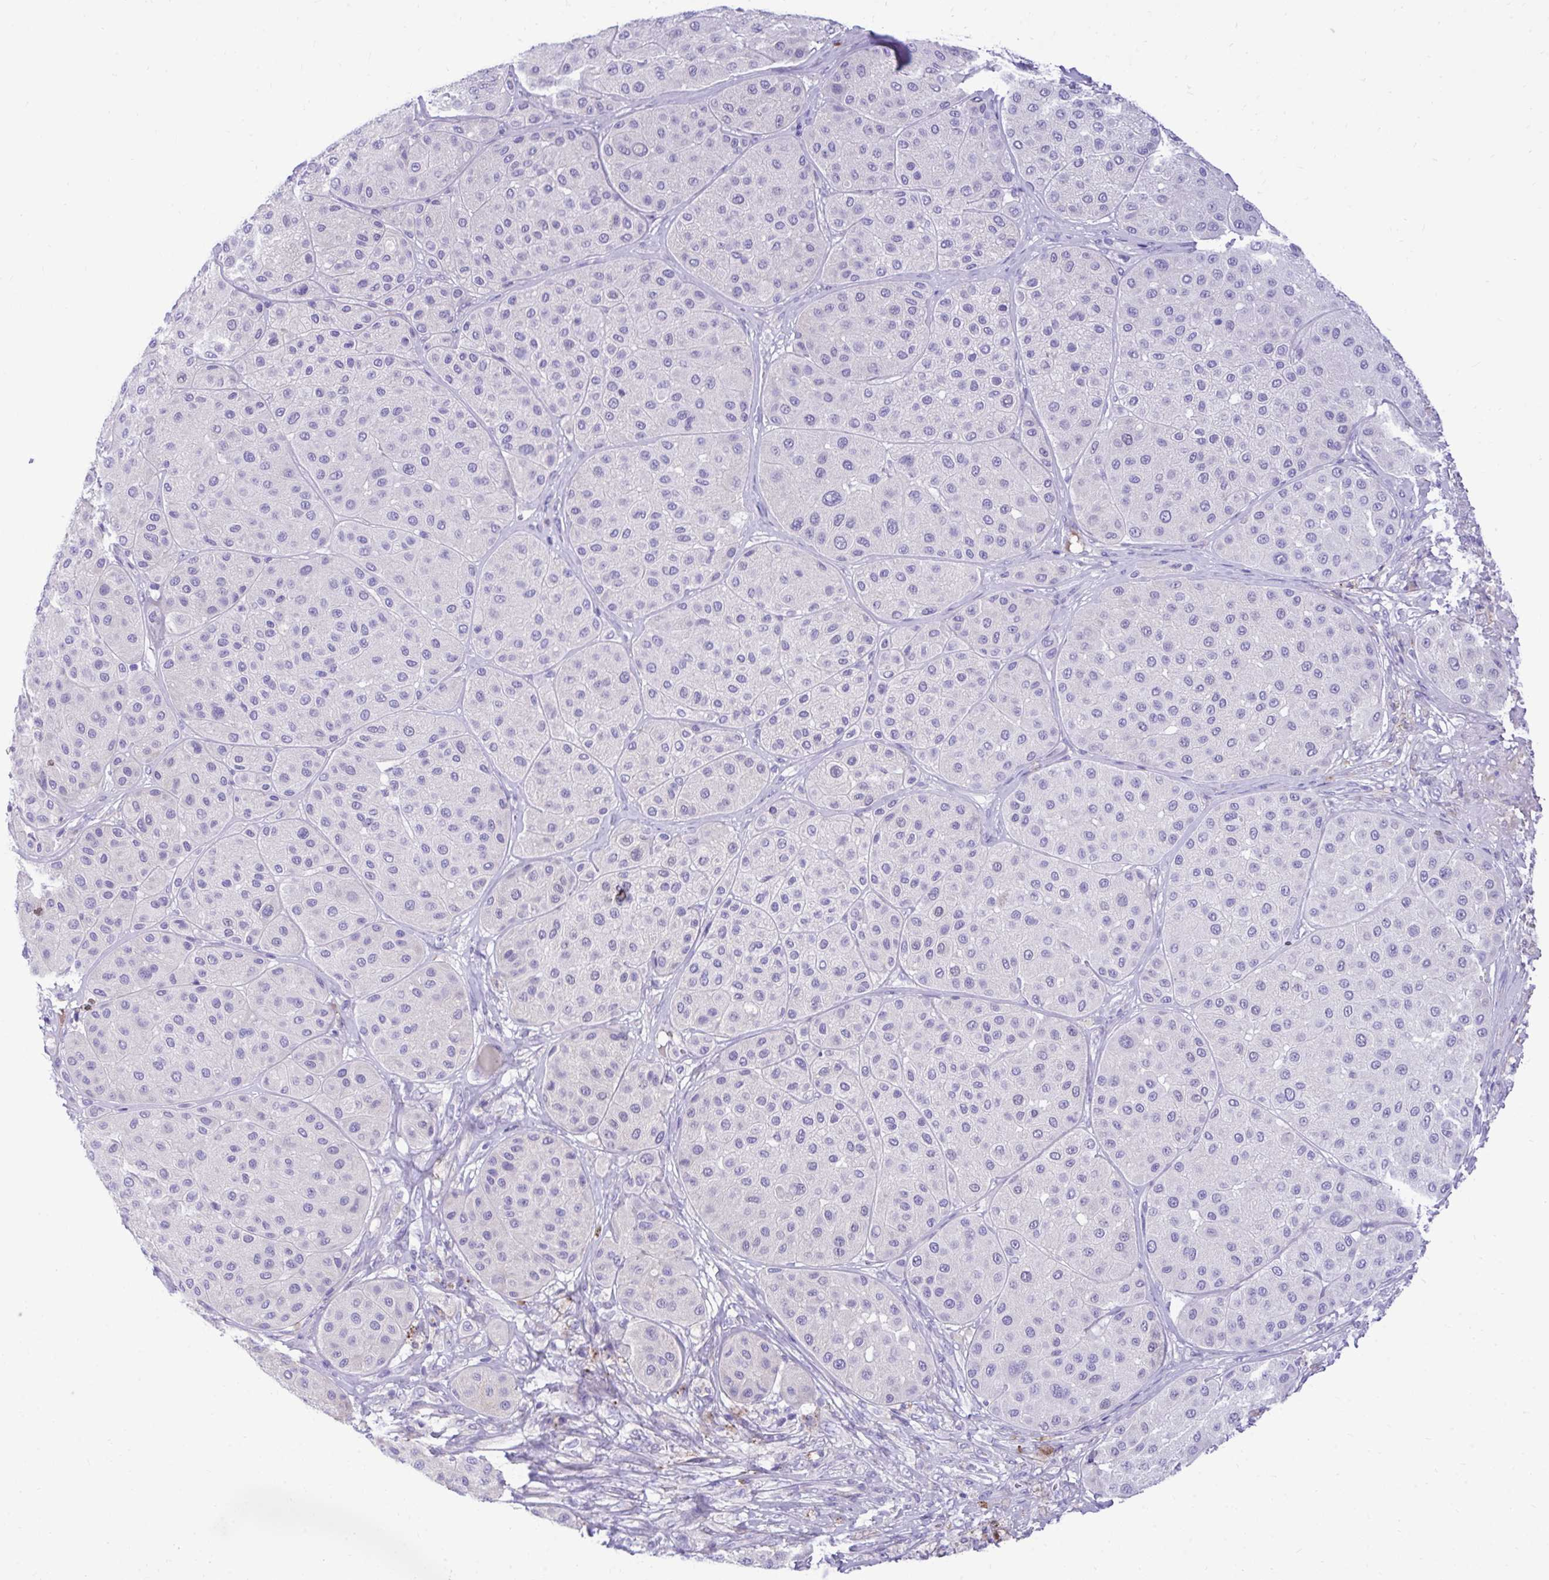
{"staining": {"intensity": "negative", "quantity": "none", "location": "none"}, "tissue": "melanoma", "cell_type": "Tumor cells", "image_type": "cancer", "snomed": [{"axis": "morphology", "description": "Malignant melanoma, Metastatic site"}, {"axis": "topography", "description": "Smooth muscle"}], "caption": "Micrograph shows no protein positivity in tumor cells of malignant melanoma (metastatic site) tissue.", "gene": "HRG", "patient": {"sex": "male", "age": 41}}